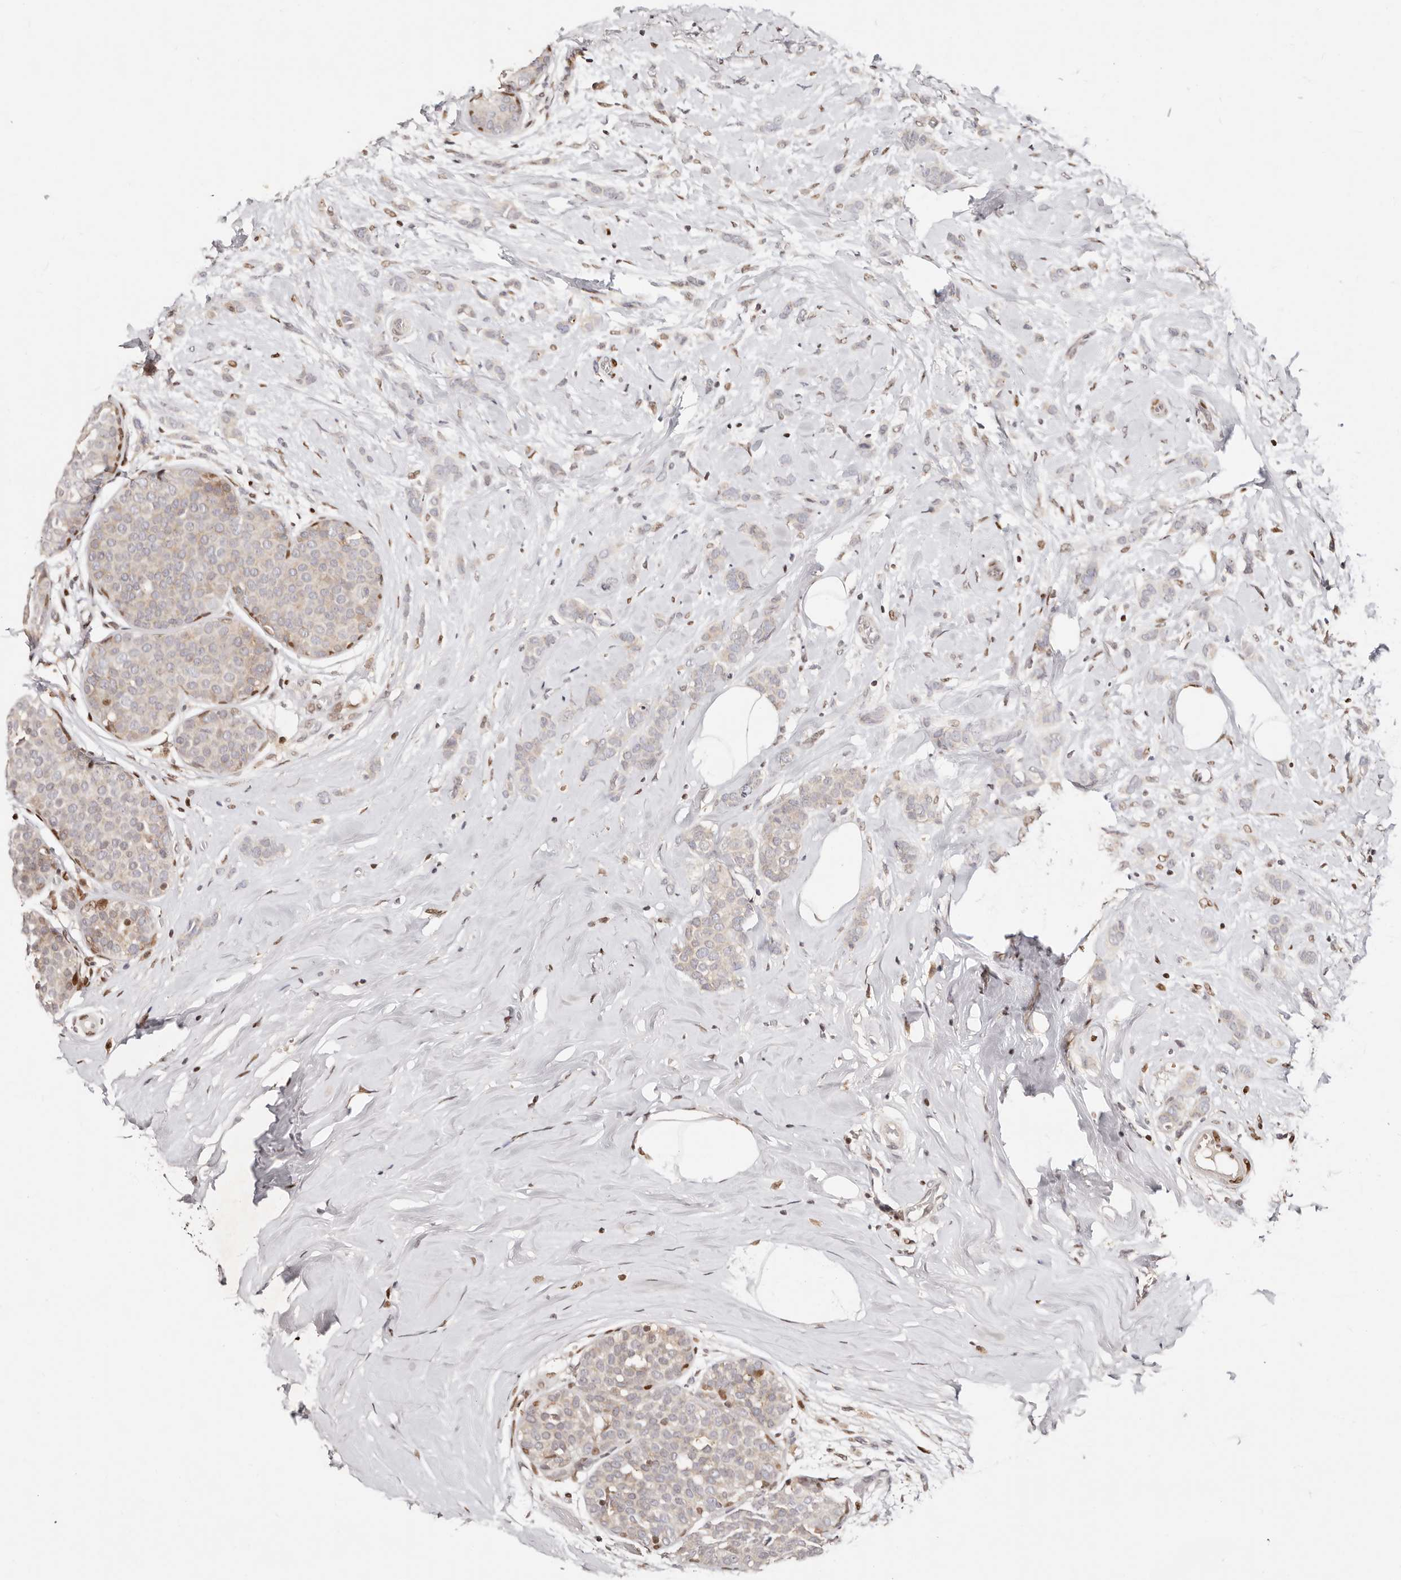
{"staining": {"intensity": "negative", "quantity": "none", "location": "none"}, "tissue": "breast cancer", "cell_type": "Tumor cells", "image_type": "cancer", "snomed": [{"axis": "morphology", "description": "Lobular carcinoma, in situ"}, {"axis": "morphology", "description": "Lobular carcinoma"}, {"axis": "topography", "description": "Breast"}], "caption": "A histopathology image of breast cancer stained for a protein shows no brown staining in tumor cells. Brightfield microscopy of IHC stained with DAB (3,3'-diaminobenzidine) (brown) and hematoxylin (blue), captured at high magnification.", "gene": "IQGAP3", "patient": {"sex": "female", "age": 41}}